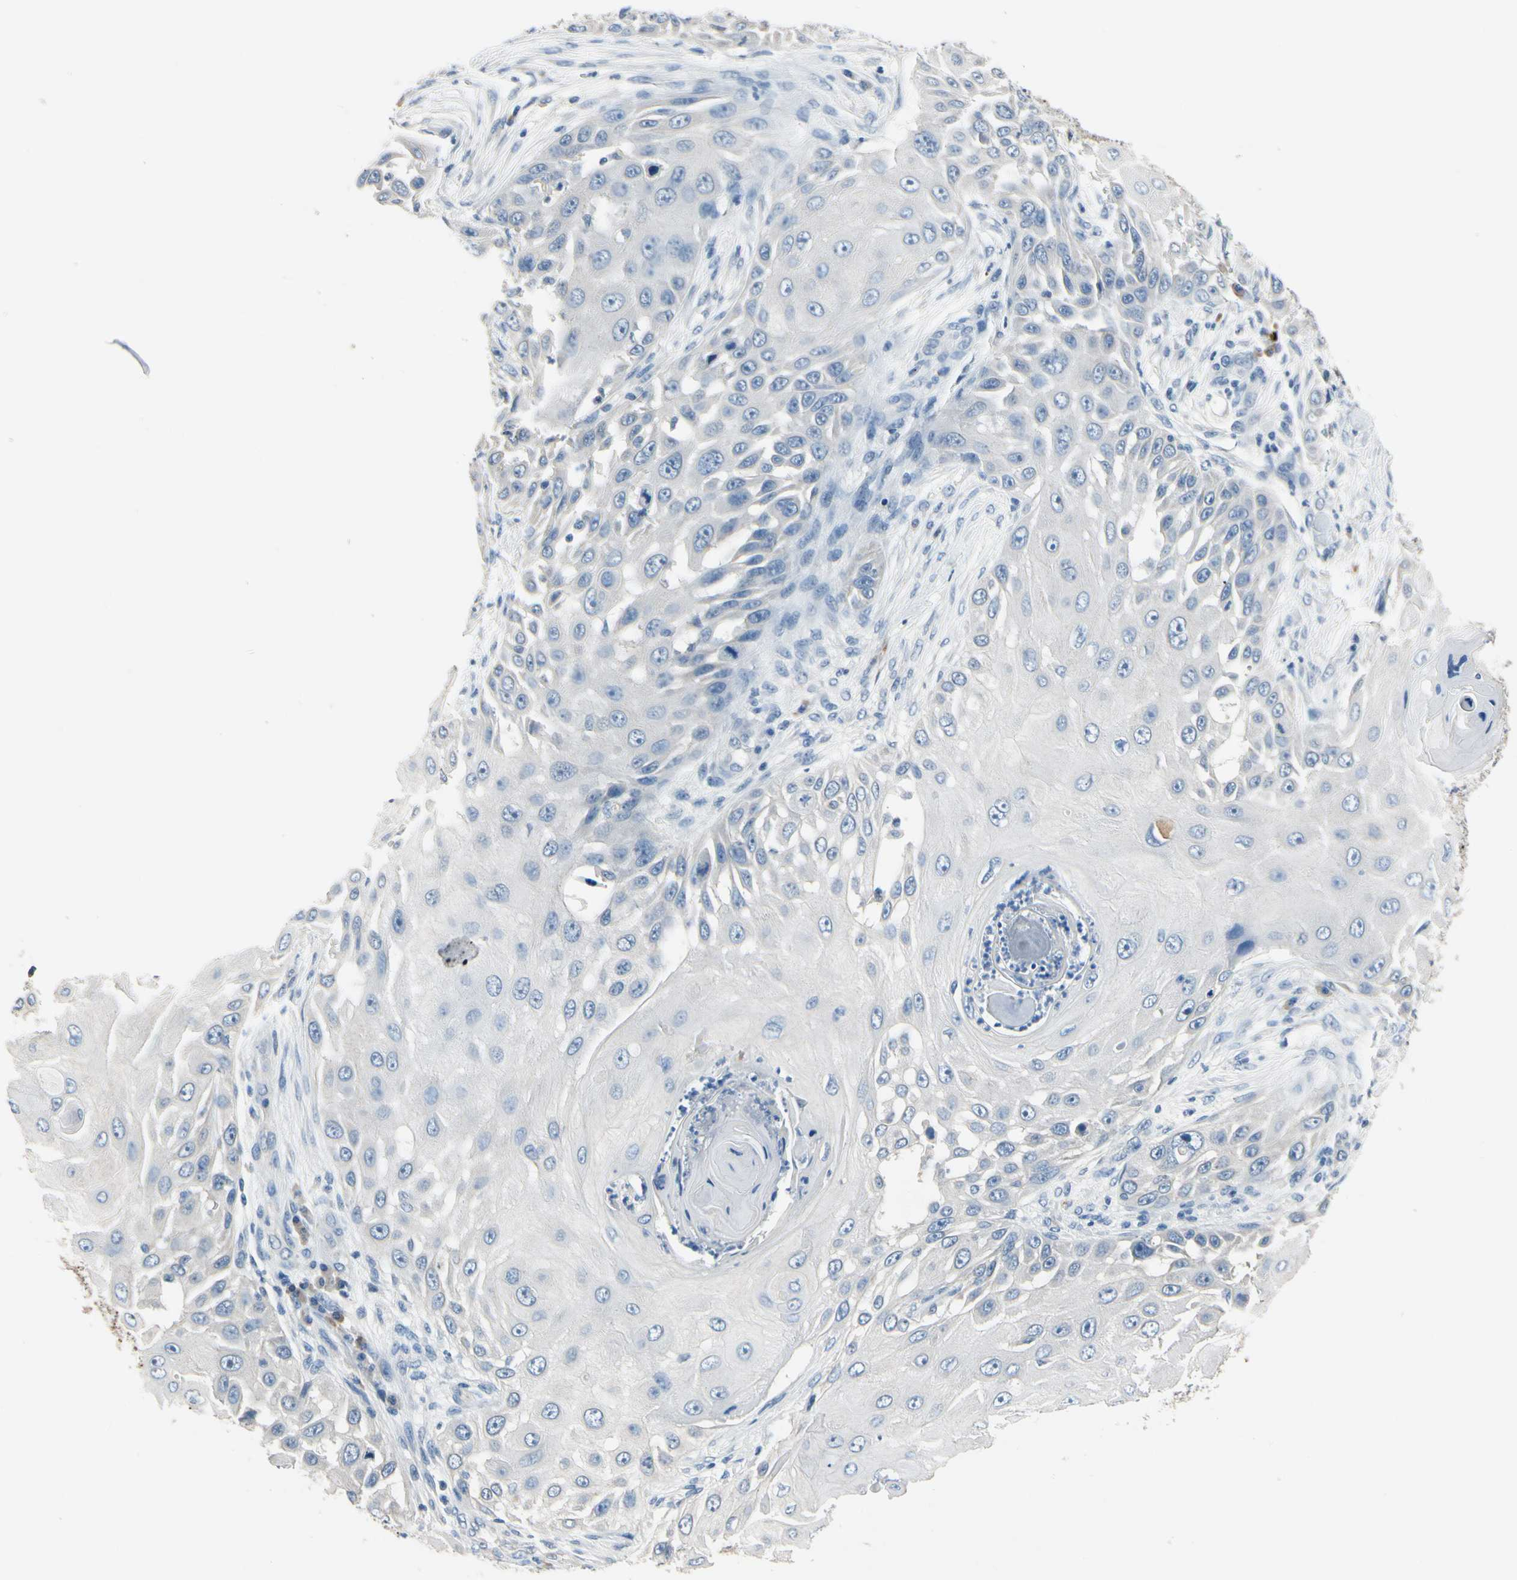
{"staining": {"intensity": "negative", "quantity": "none", "location": "none"}, "tissue": "skin cancer", "cell_type": "Tumor cells", "image_type": "cancer", "snomed": [{"axis": "morphology", "description": "Squamous cell carcinoma, NOS"}, {"axis": "topography", "description": "Skin"}], "caption": "This micrograph is of skin squamous cell carcinoma stained with IHC to label a protein in brown with the nuclei are counter-stained blue. There is no expression in tumor cells.", "gene": "CPA3", "patient": {"sex": "female", "age": 44}}